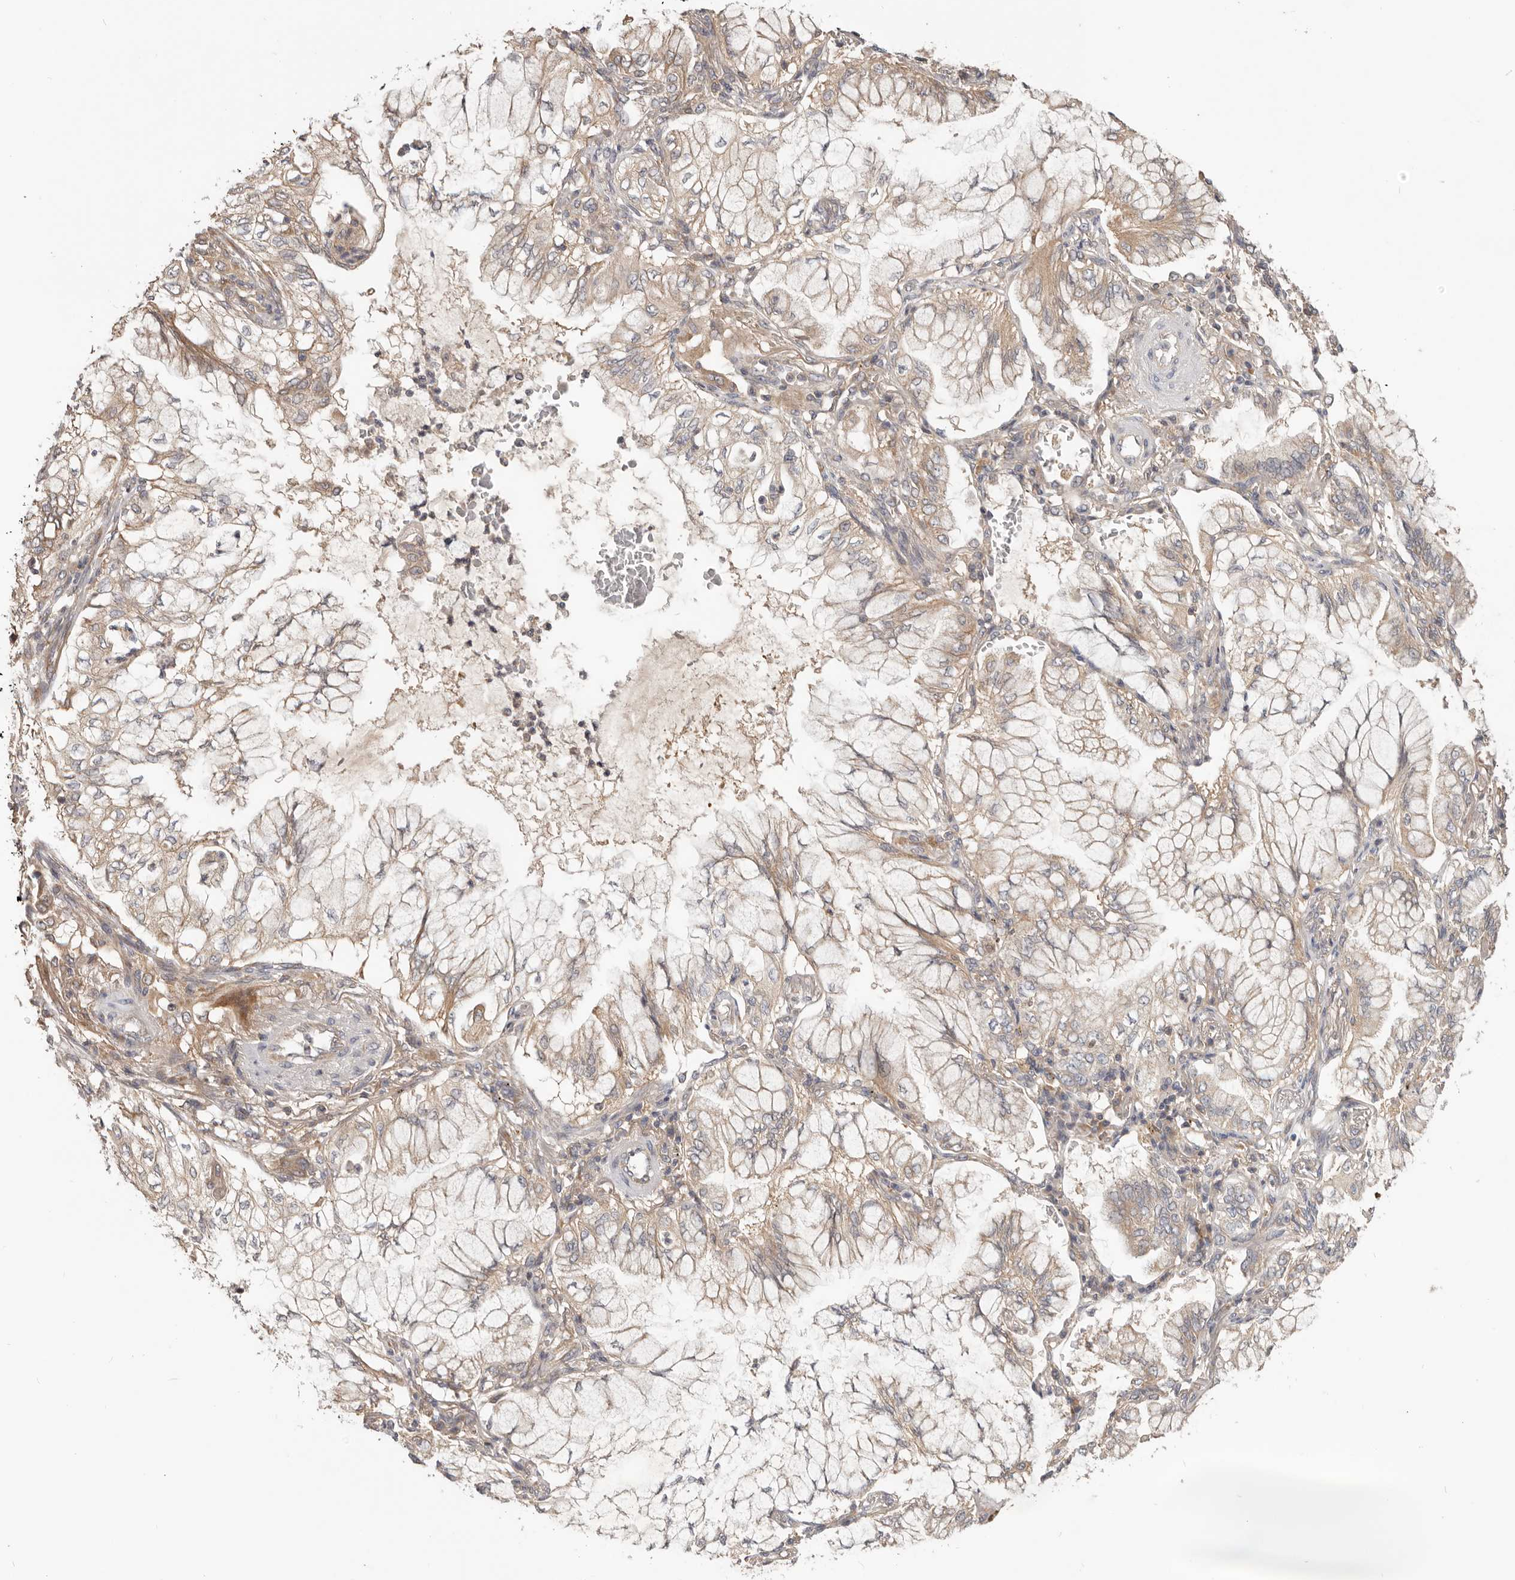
{"staining": {"intensity": "weak", "quantity": ">75%", "location": "cytoplasmic/membranous"}, "tissue": "lung cancer", "cell_type": "Tumor cells", "image_type": "cancer", "snomed": [{"axis": "morphology", "description": "Adenocarcinoma, NOS"}, {"axis": "topography", "description": "Lung"}], "caption": "Lung adenocarcinoma tissue shows weak cytoplasmic/membranous positivity in about >75% of tumor cells", "gene": "LRP6", "patient": {"sex": "female", "age": 70}}